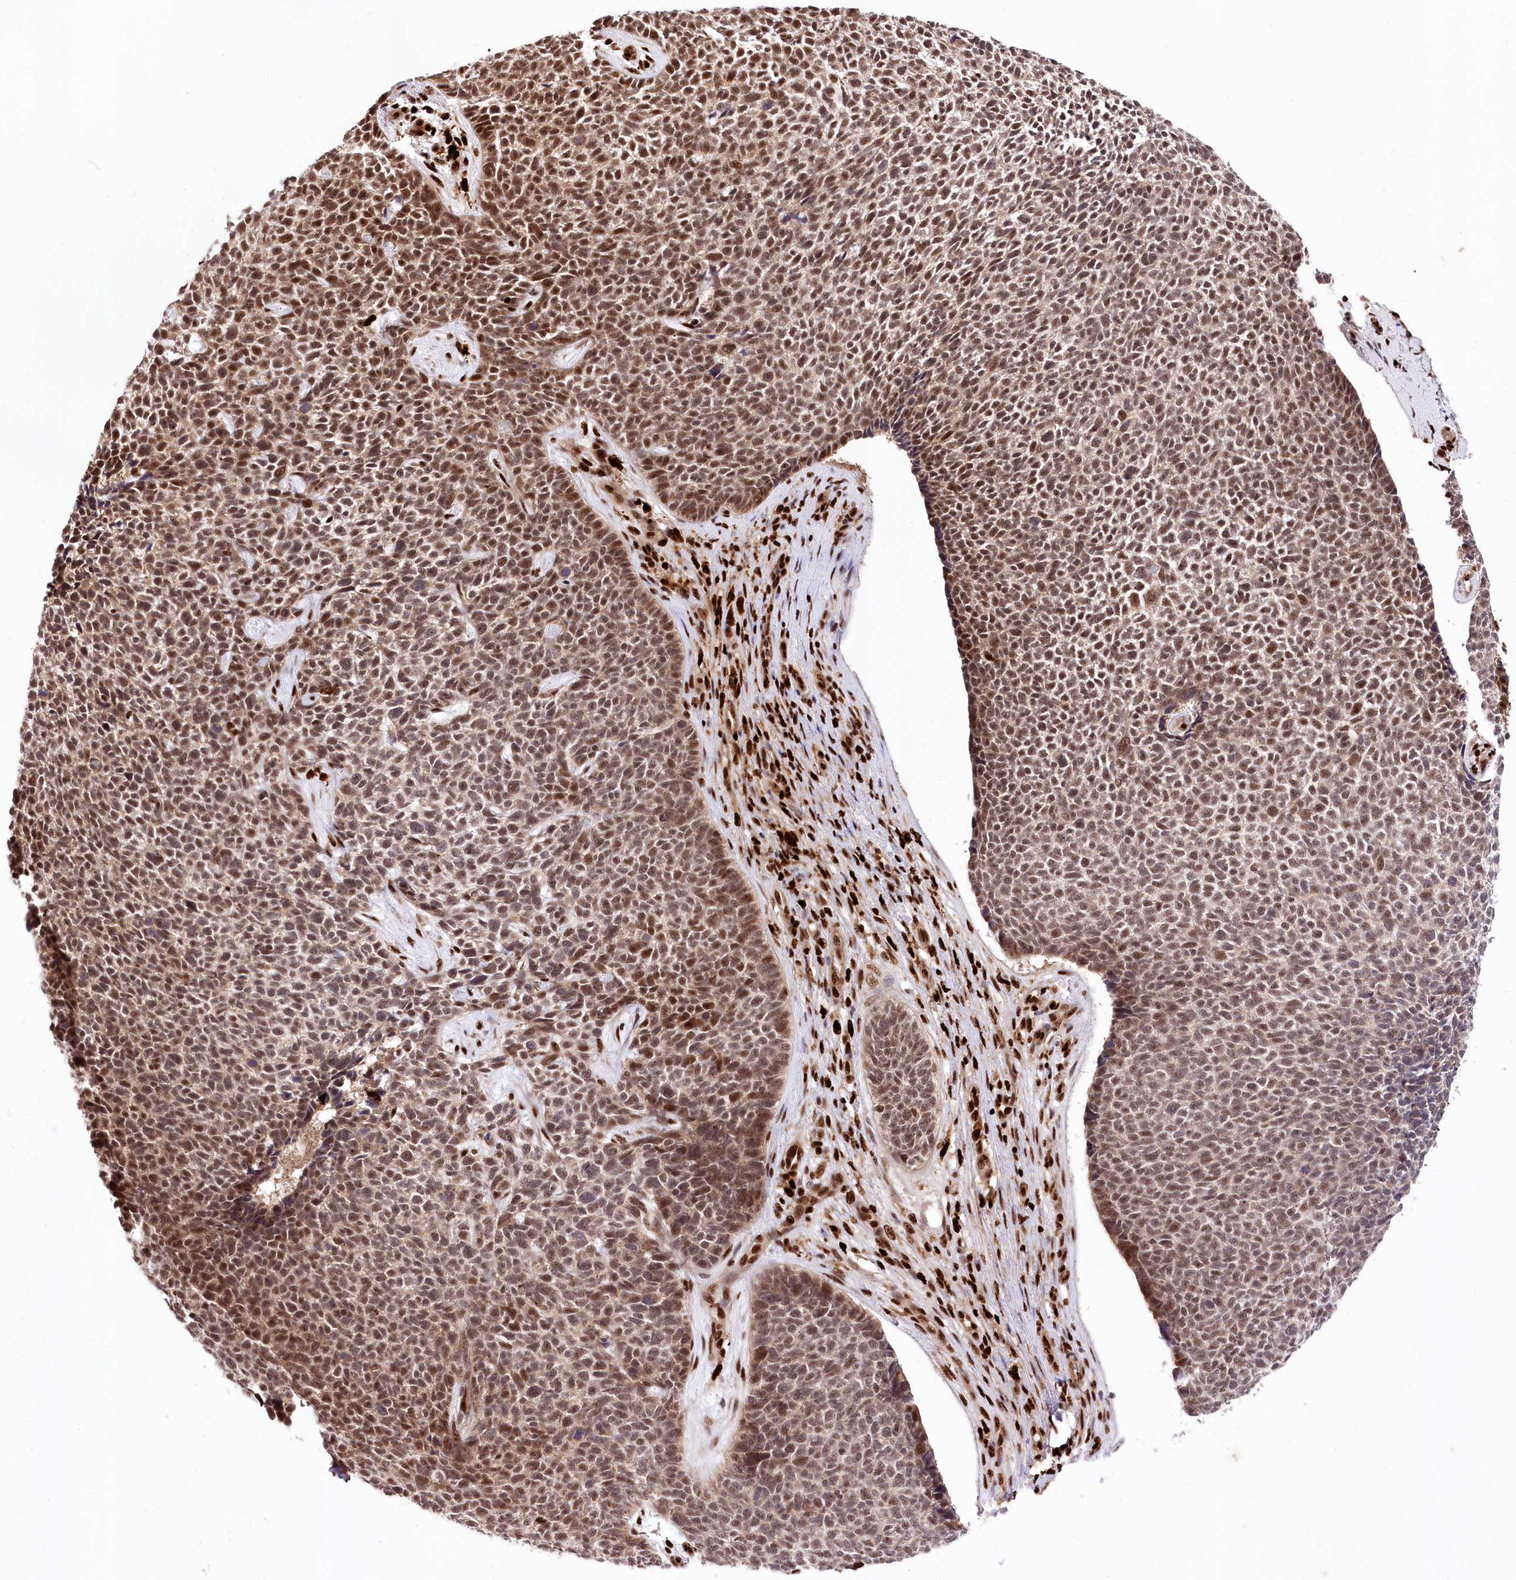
{"staining": {"intensity": "strong", "quantity": ">75%", "location": "nuclear"}, "tissue": "skin cancer", "cell_type": "Tumor cells", "image_type": "cancer", "snomed": [{"axis": "morphology", "description": "Basal cell carcinoma"}, {"axis": "topography", "description": "Skin"}], "caption": "Tumor cells exhibit high levels of strong nuclear staining in approximately >75% of cells in human skin cancer (basal cell carcinoma).", "gene": "FIGN", "patient": {"sex": "female", "age": 84}}